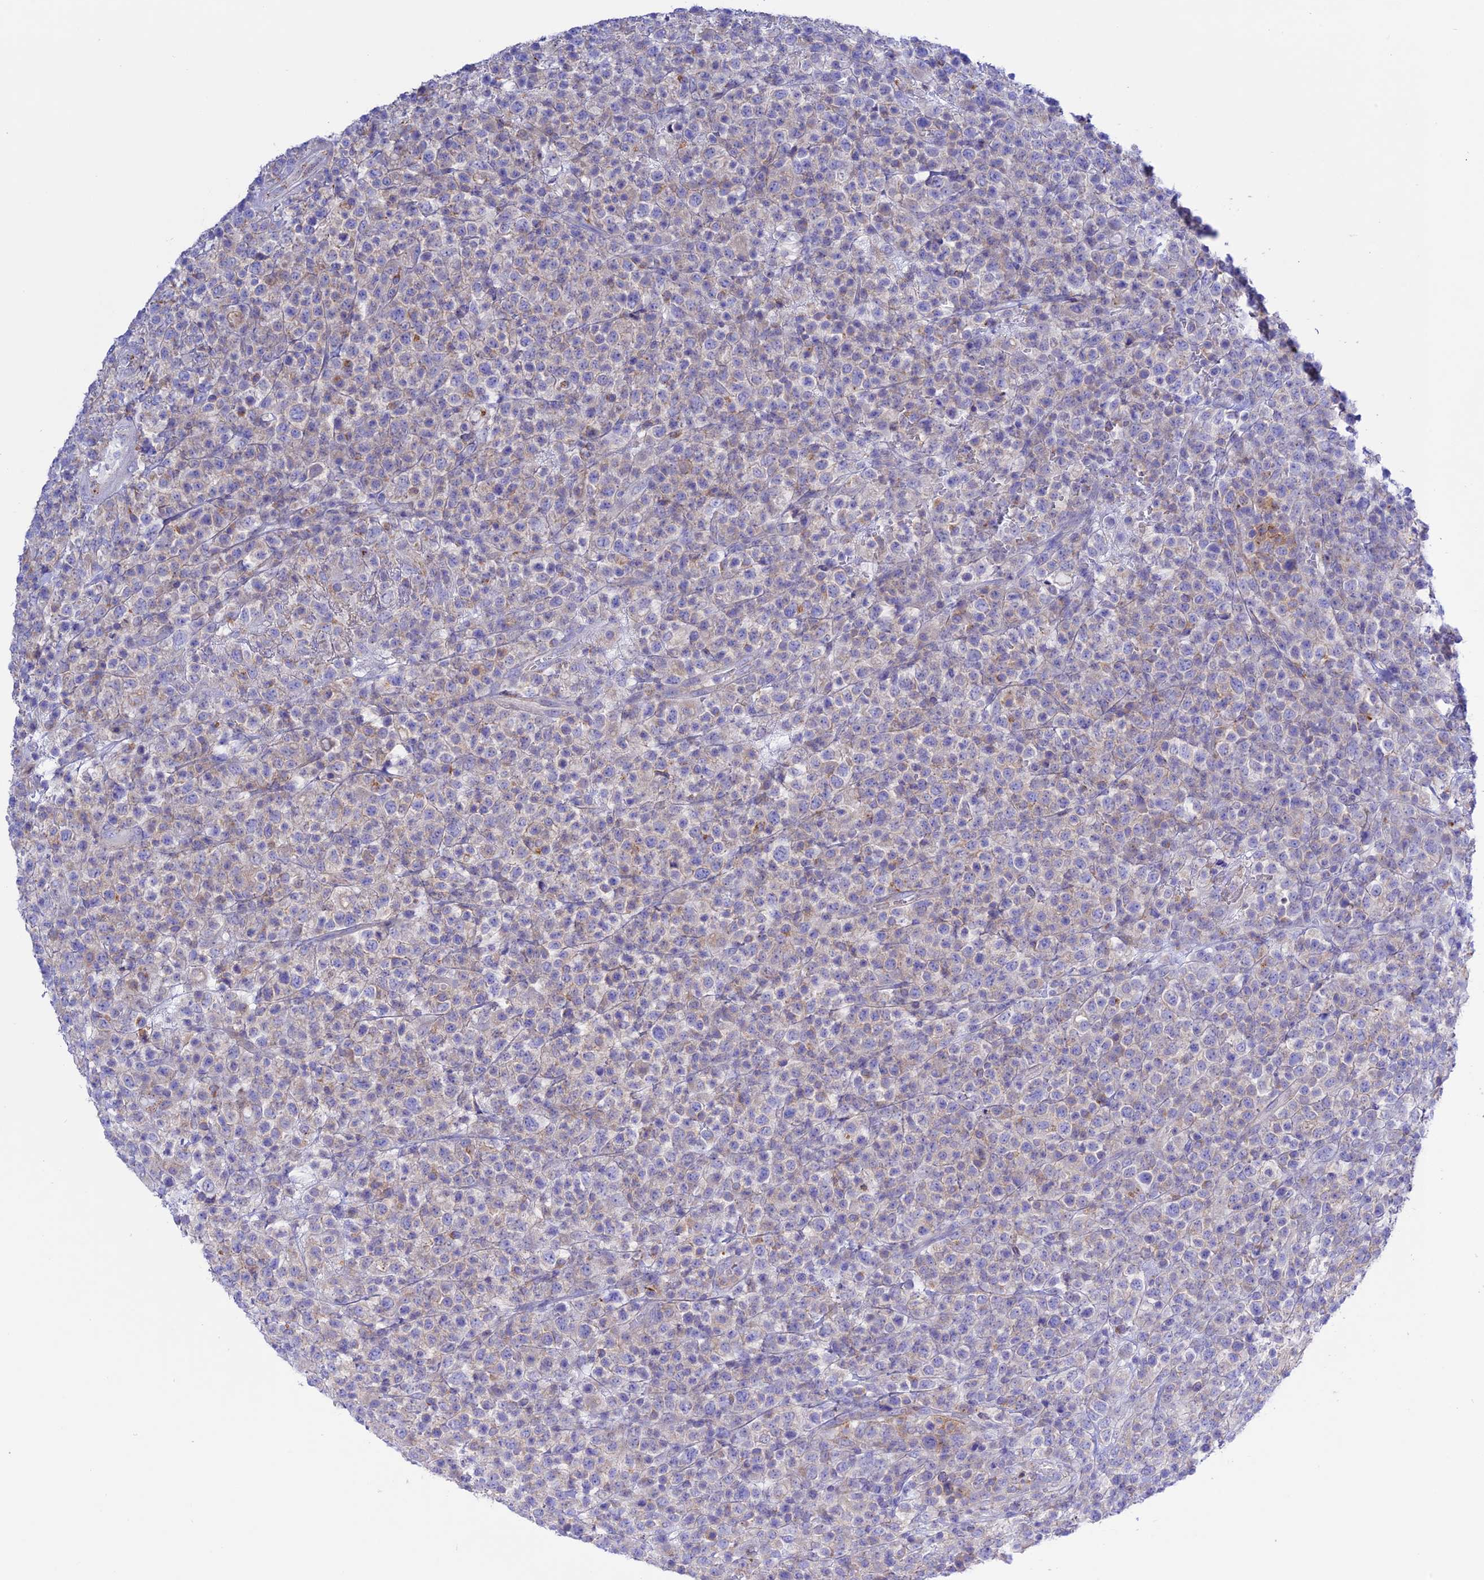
{"staining": {"intensity": "negative", "quantity": "none", "location": "none"}, "tissue": "lymphoma", "cell_type": "Tumor cells", "image_type": "cancer", "snomed": [{"axis": "morphology", "description": "Malignant lymphoma, non-Hodgkin's type, High grade"}, {"axis": "topography", "description": "Colon"}], "caption": "IHC histopathology image of neoplastic tissue: lymphoma stained with DAB demonstrates no significant protein positivity in tumor cells. Brightfield microscopy of IHC stained with DAB (3,3'-diaminobenzidine) (brown) and hematoxylin (blue), captured at high magnification.", "gene": "CHSY3", "patient": {"sex": "female", "age": 53}}